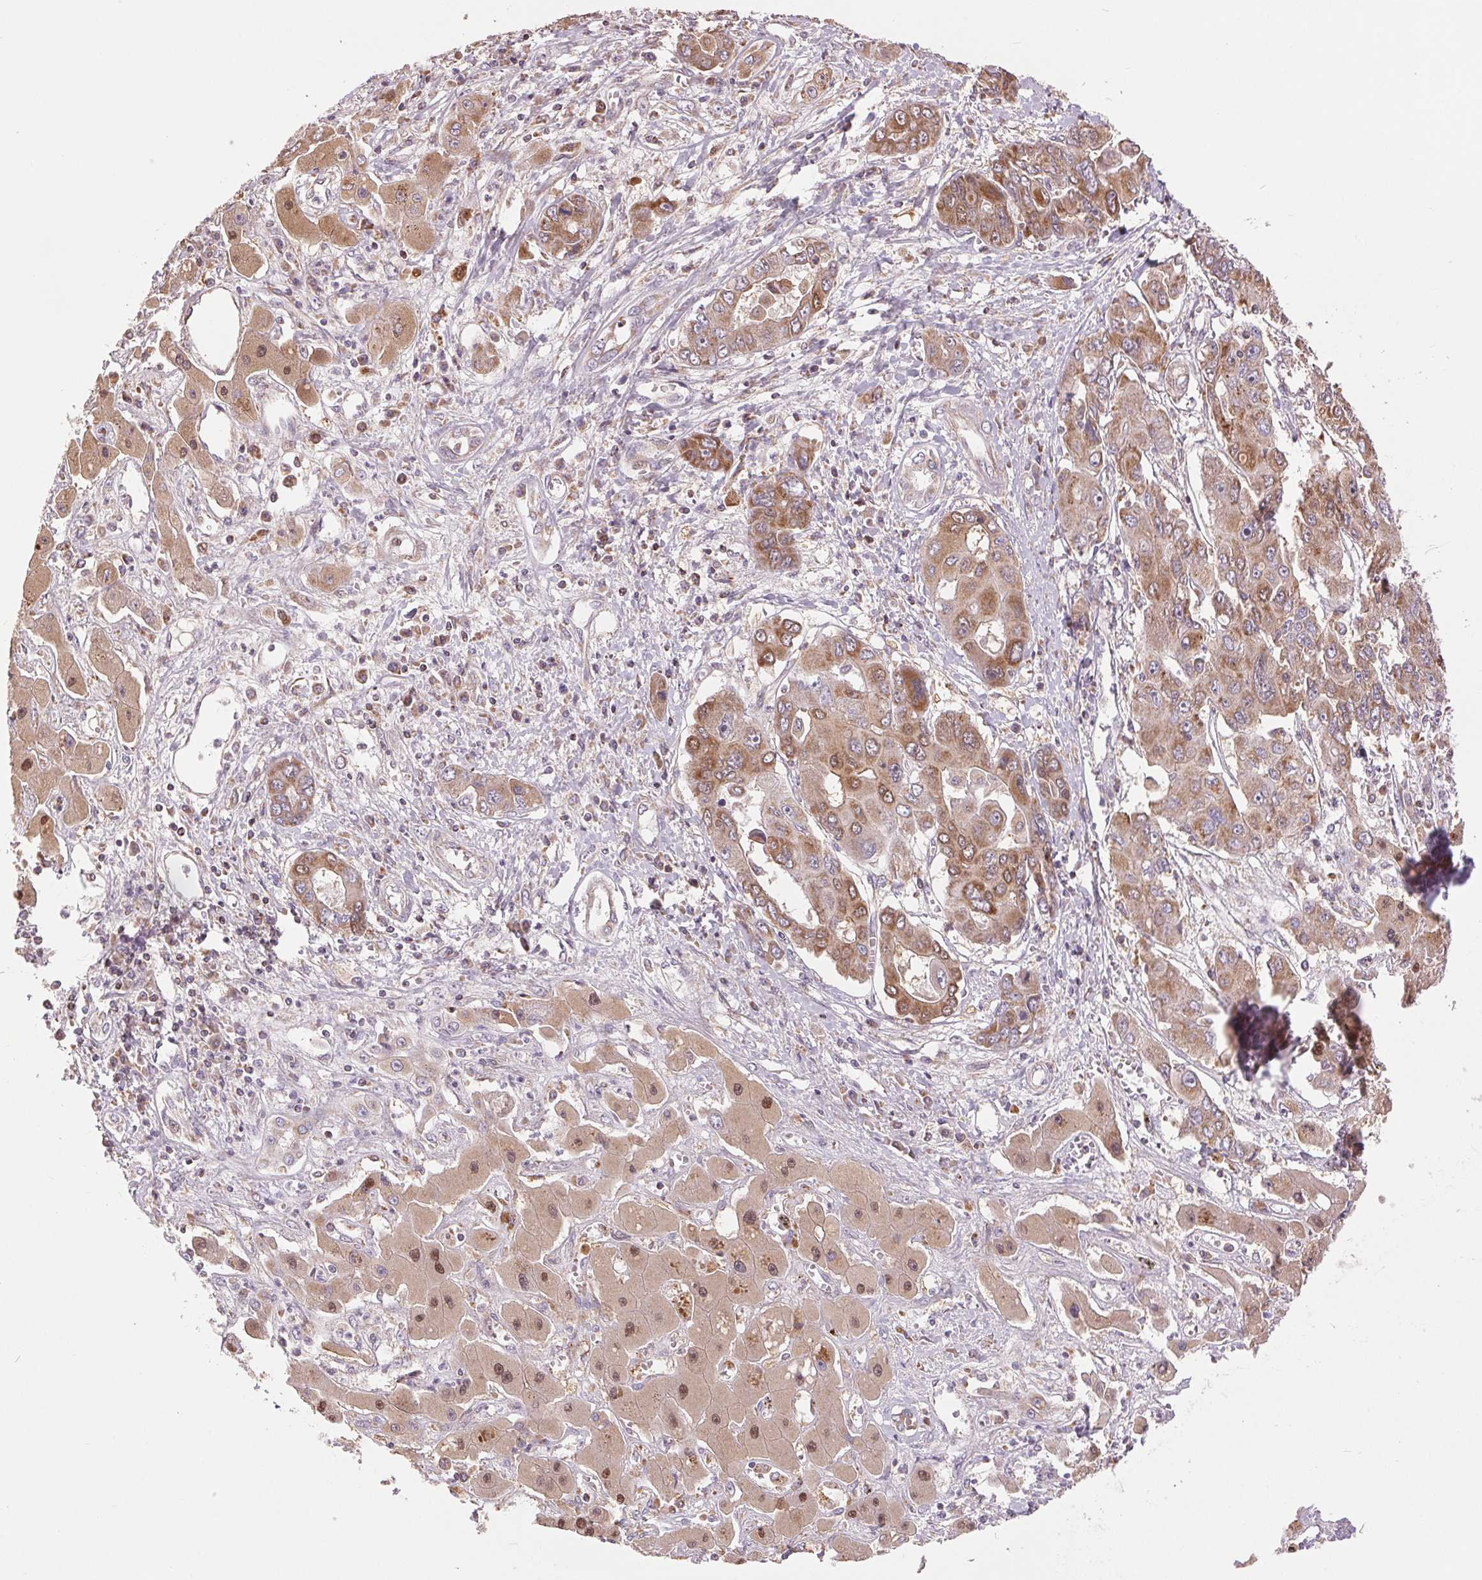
{"staining": {"intensity": "moderate", "quantity": ">75%", "location": "cytoplasmic/membranous"}, "tissue": "liver cancer", "cell_type": "Tumor cells", "image_type": "cancer", "snomed": [{"axis": "morphology", "description": "Cholangiocarcinoma"}, {"axis": "topography", "description": "Liver"}], "caption": "Cholangiocarcinoma (liver) stained for a protein shows moderate cytoplasmic/membranous positivity in tumor cells.", "gene": "DGUOK", "patient": {"sex": "male", "age": 67}}